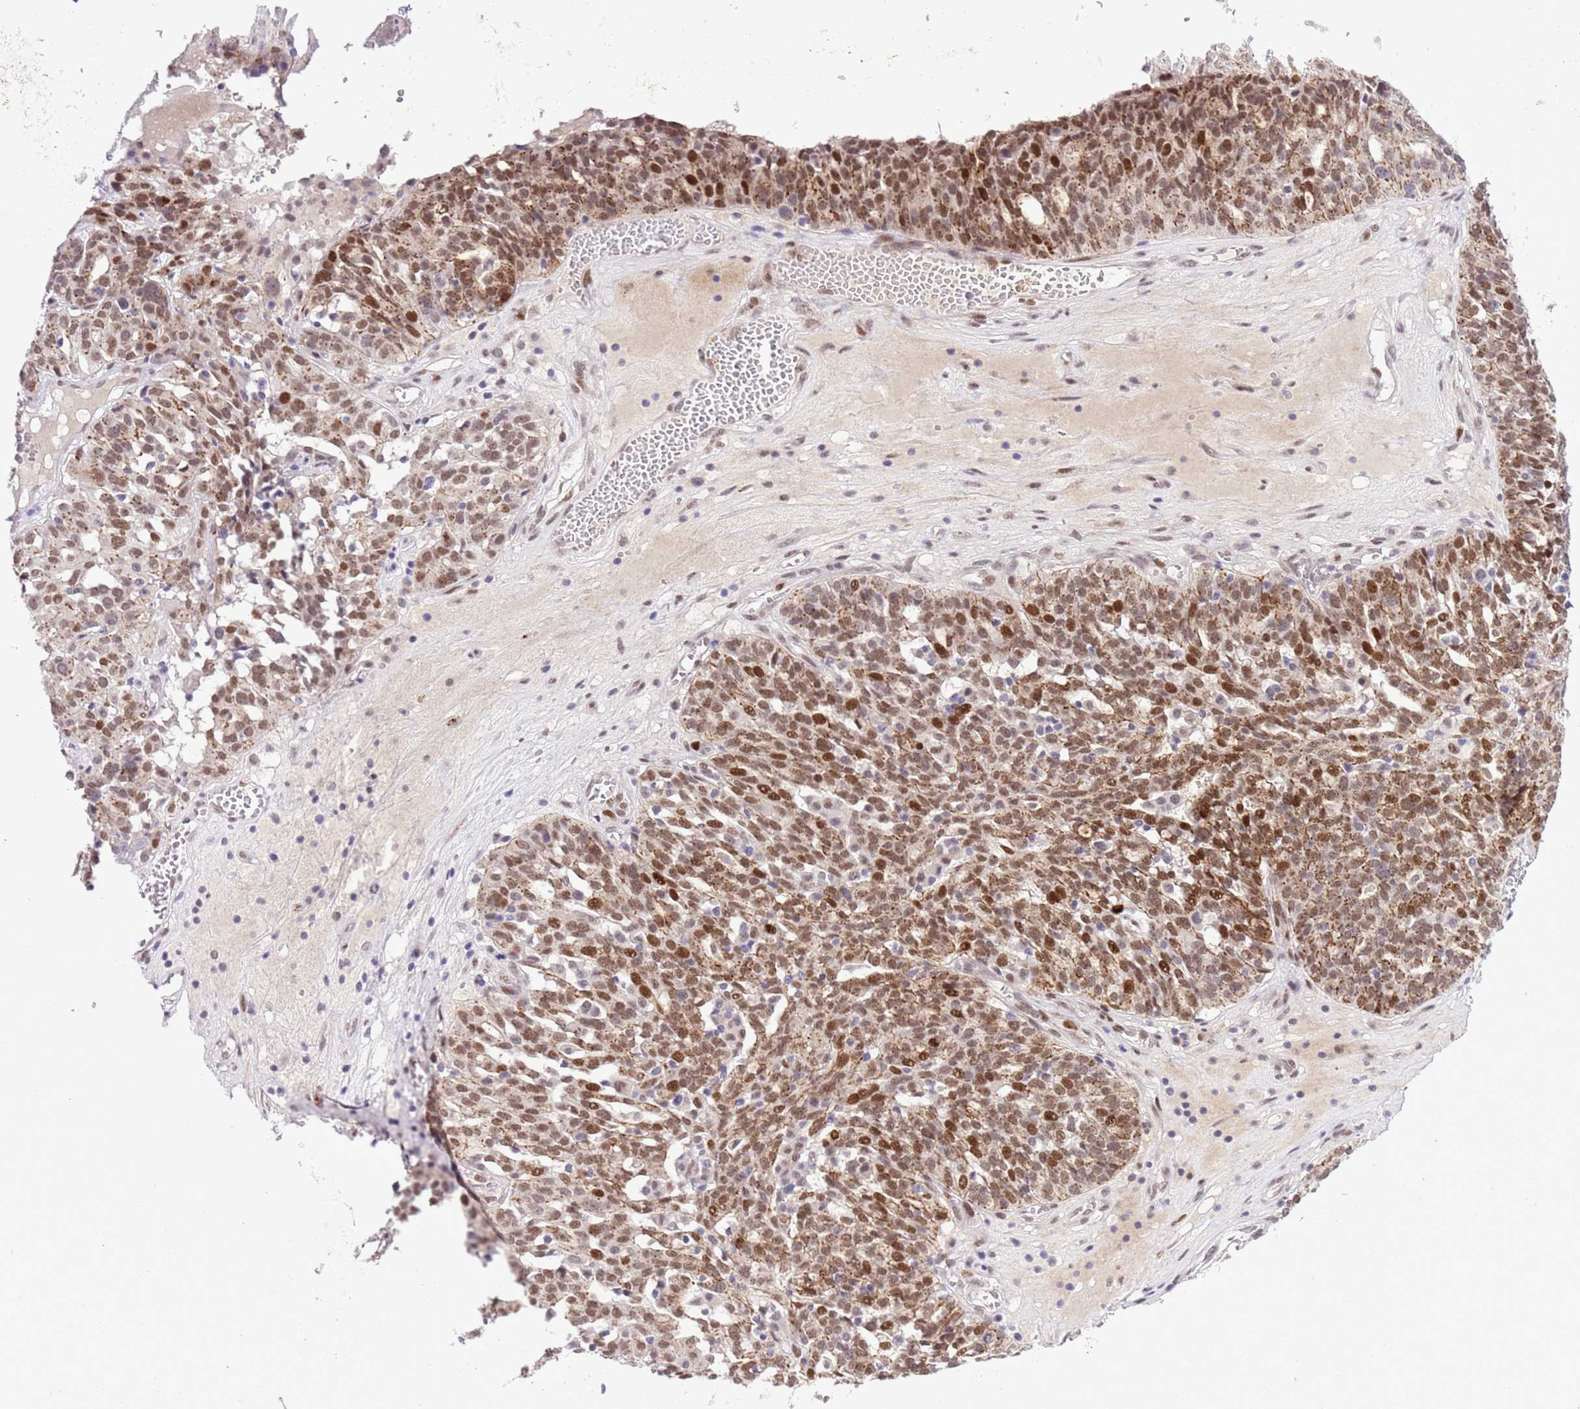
{"staining": {"intensity": "moderate", "quantity": ">75%", "location": "cytoplasmic/membranous,nuclear"}, "tissue": "ovarian cancer", "cell_type": "Tumor cells", "image_type": "cancer", "snomed": [{"axis": "morphology", "description": "Cystadenocarcinoma, serous, NOS"}, {"axis": "topography", "description": "Ovary"}], "caption": "Human ovarian cancer stained for a protein (brown) exhibits moderate cytoplasmic/membranous and nuclear positive positivity in approximately >75% of tumor cells.", "gene": "NACC2", "patient": {"sex": "female", "age": 59}}